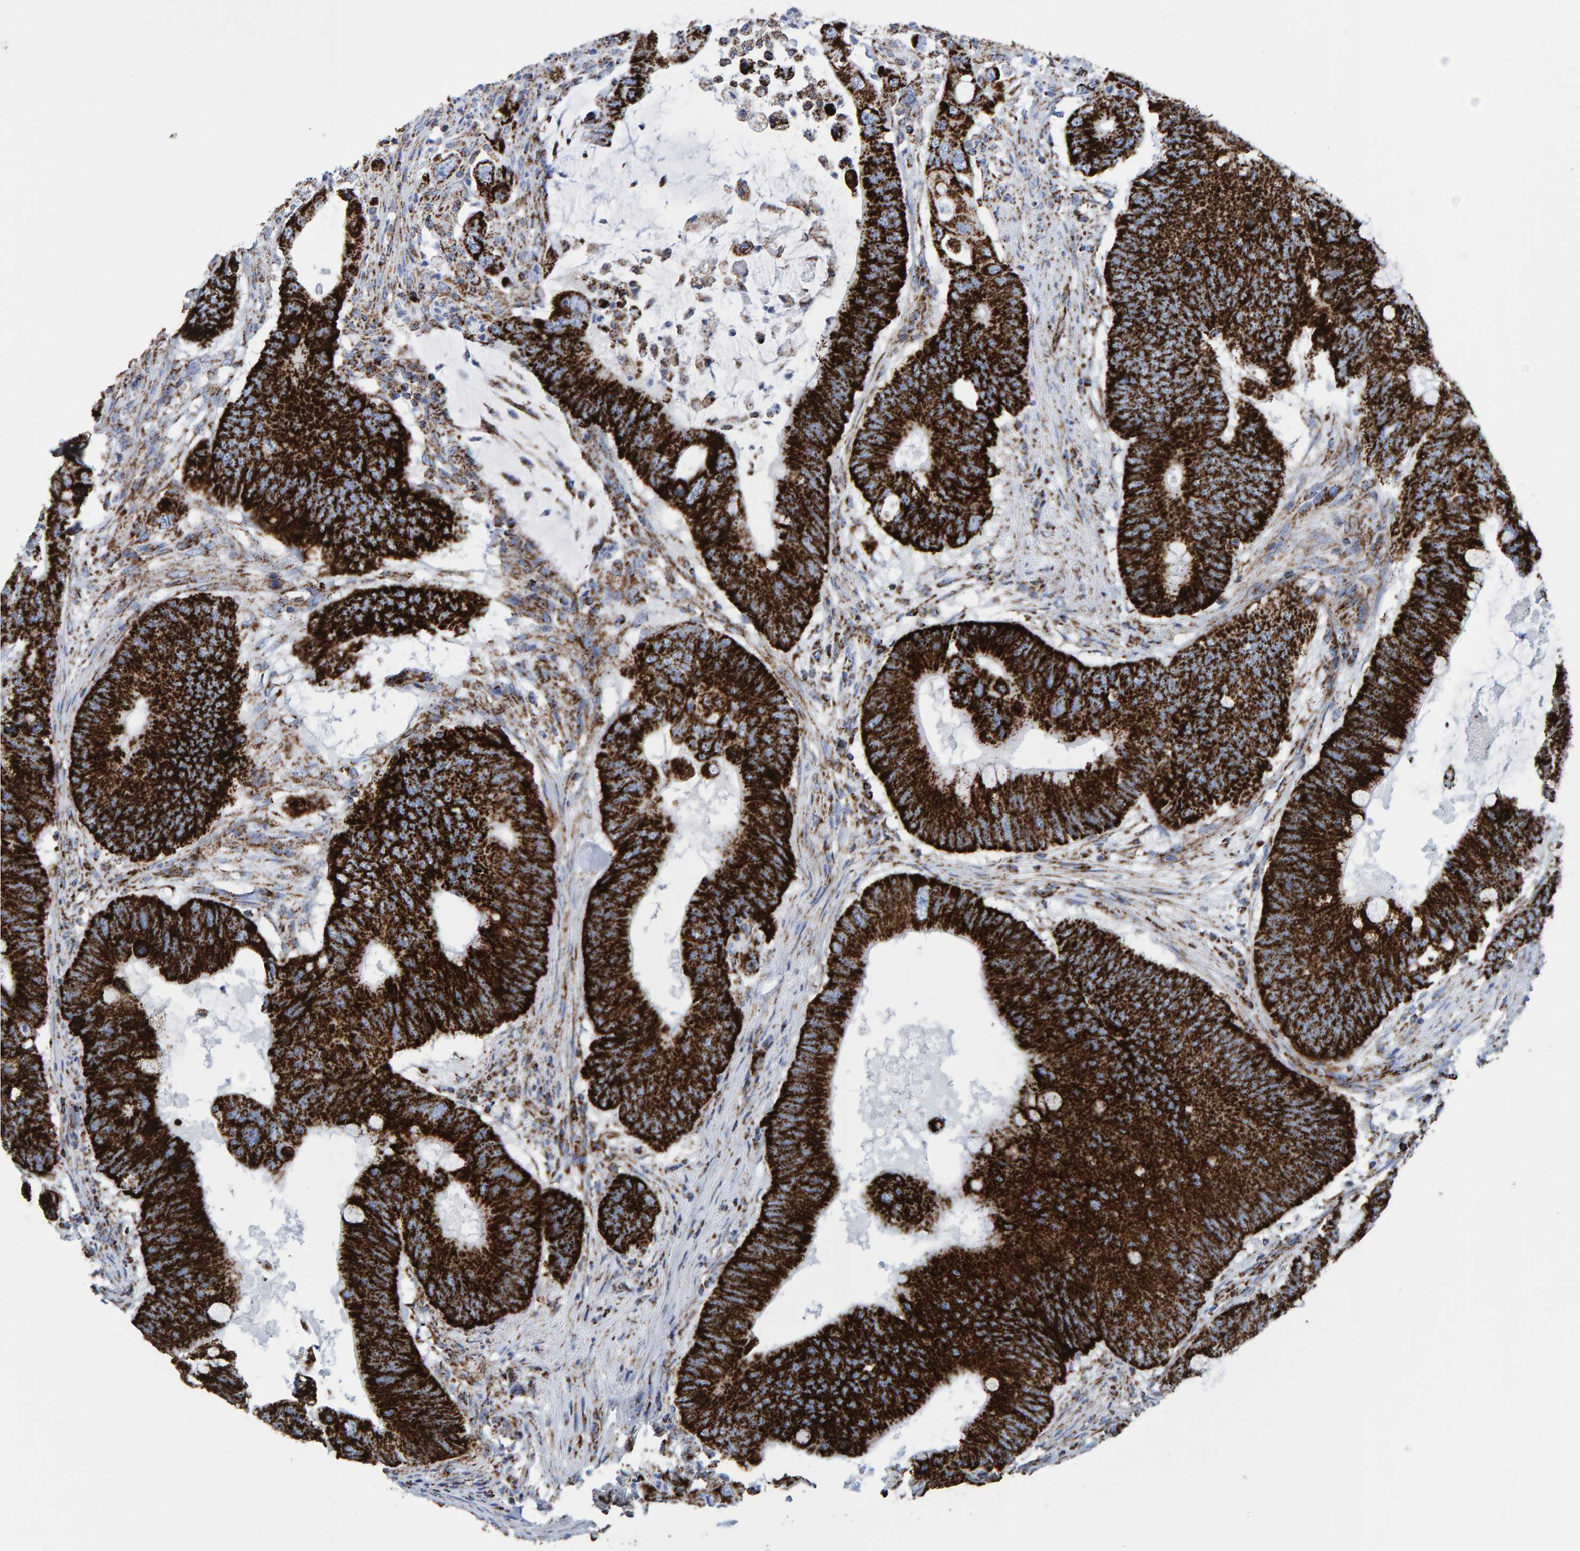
{"staining": {"intensity": "strong", "quantity": ">75%", "location": "cytoplasmic/membranous"}, "tissue": "colorectal cancer", "cell_type": "Tumor cells", "image_type": "cancer", "snomed": [{"axis": "morphology", "description": "Adenocarcinoma, NOS"}, {"axis": "topography", "description": "Colon"}], "caption": "Immunohistochemistry (IHC) of adenocarcinoma (colorectal) displays high levels of strong cytoplasmic/membranous staining in approximately >75% of tumor cells.", "gene": "ENSG00000262660", "patient": {"sex": "male", "age": 71}}